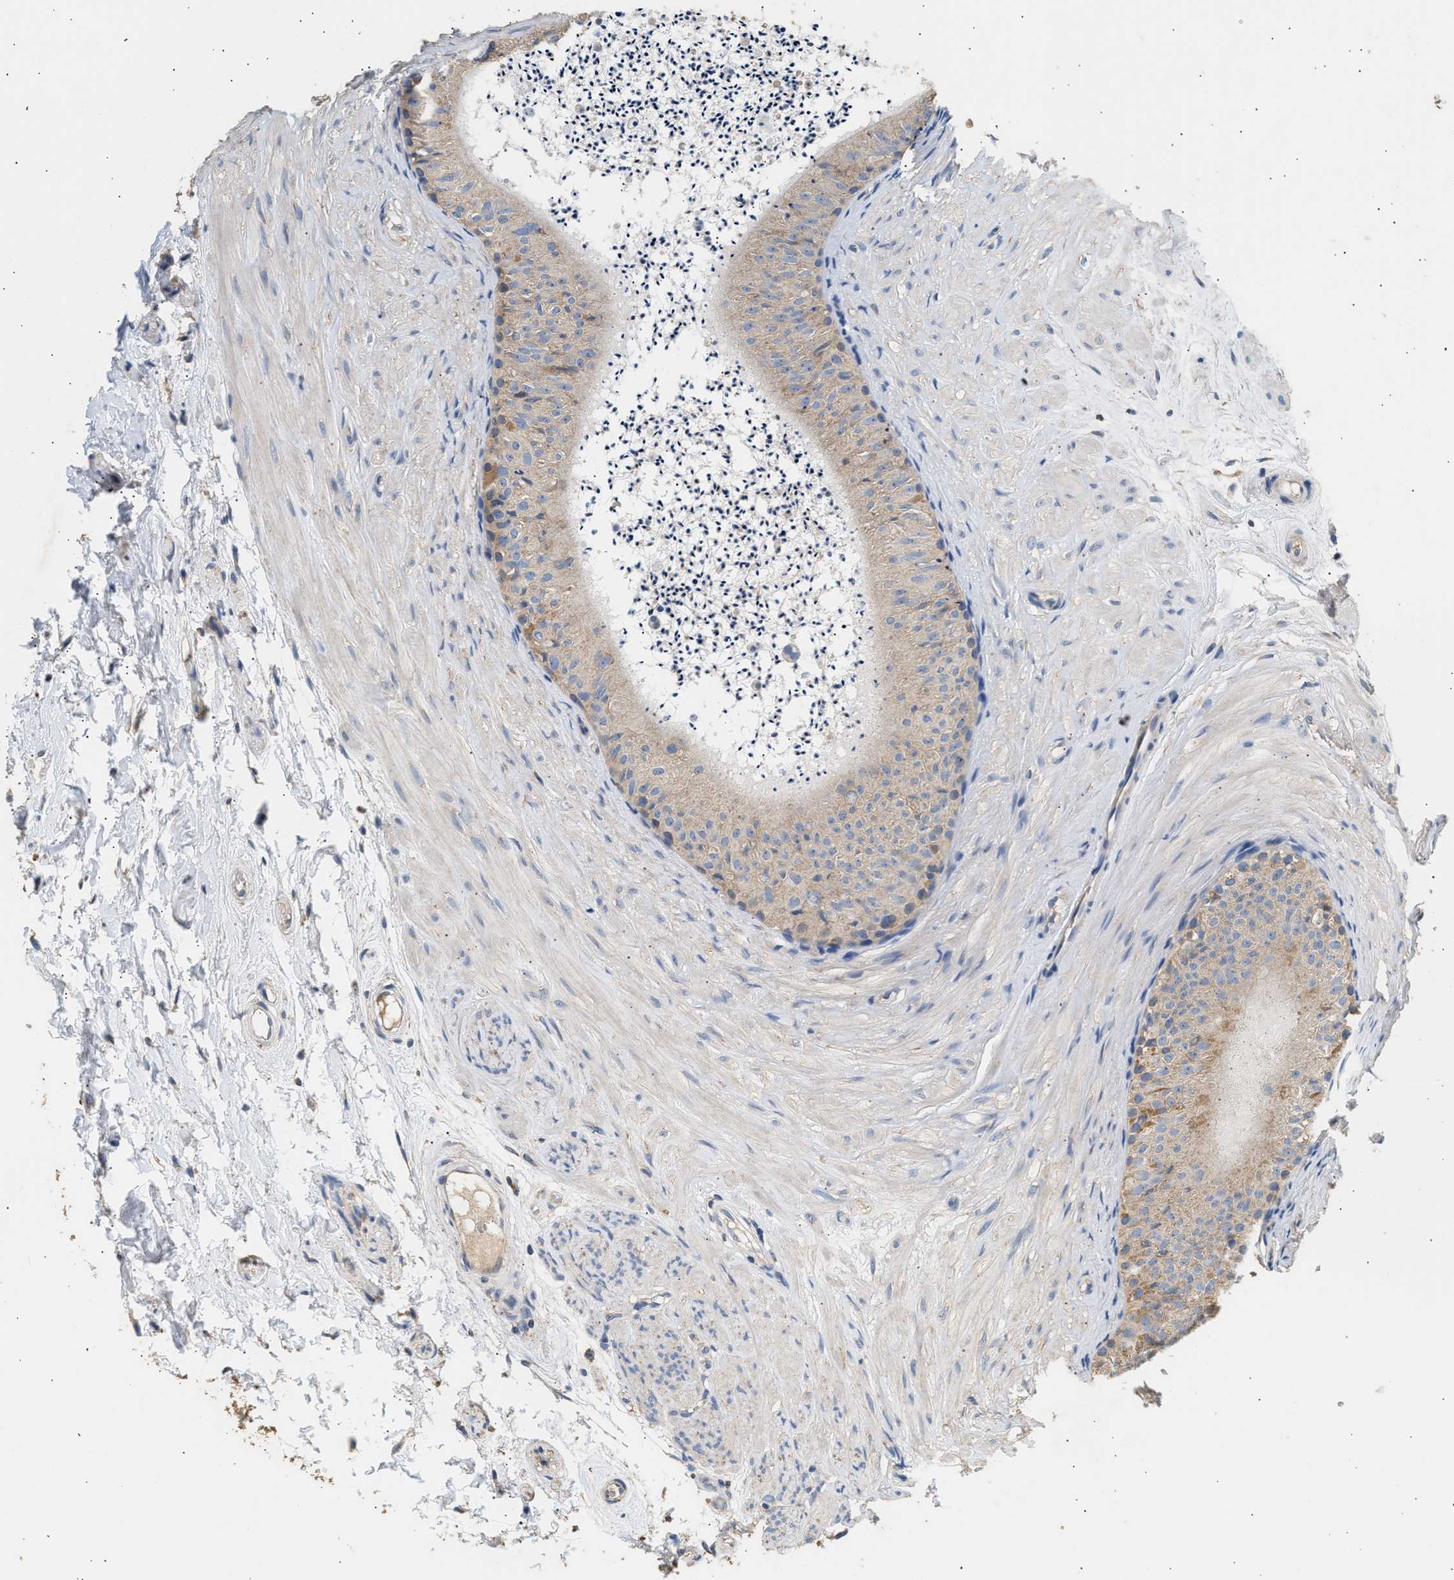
{"staining": {"intensity": "weak", "quantity": ">75%", "location": "cytoplasmic/membranous"}, "tissue": "epididymis", "cell_type": "Glandular cells", "image_type": "normal", "snomed": [{"axis": "morphology", "description": "Normal tissue, NOS"}, {"axis": "topography", "description": "Epididymis"}], "caption": "Brown immunohistochemical staining in normal human epididymis displays weak cytoplasmic/membranous positivity in approximately >75% of glandular cells.", "gene": "WDR31", "patient": {"sex": "male", "age": 56}}